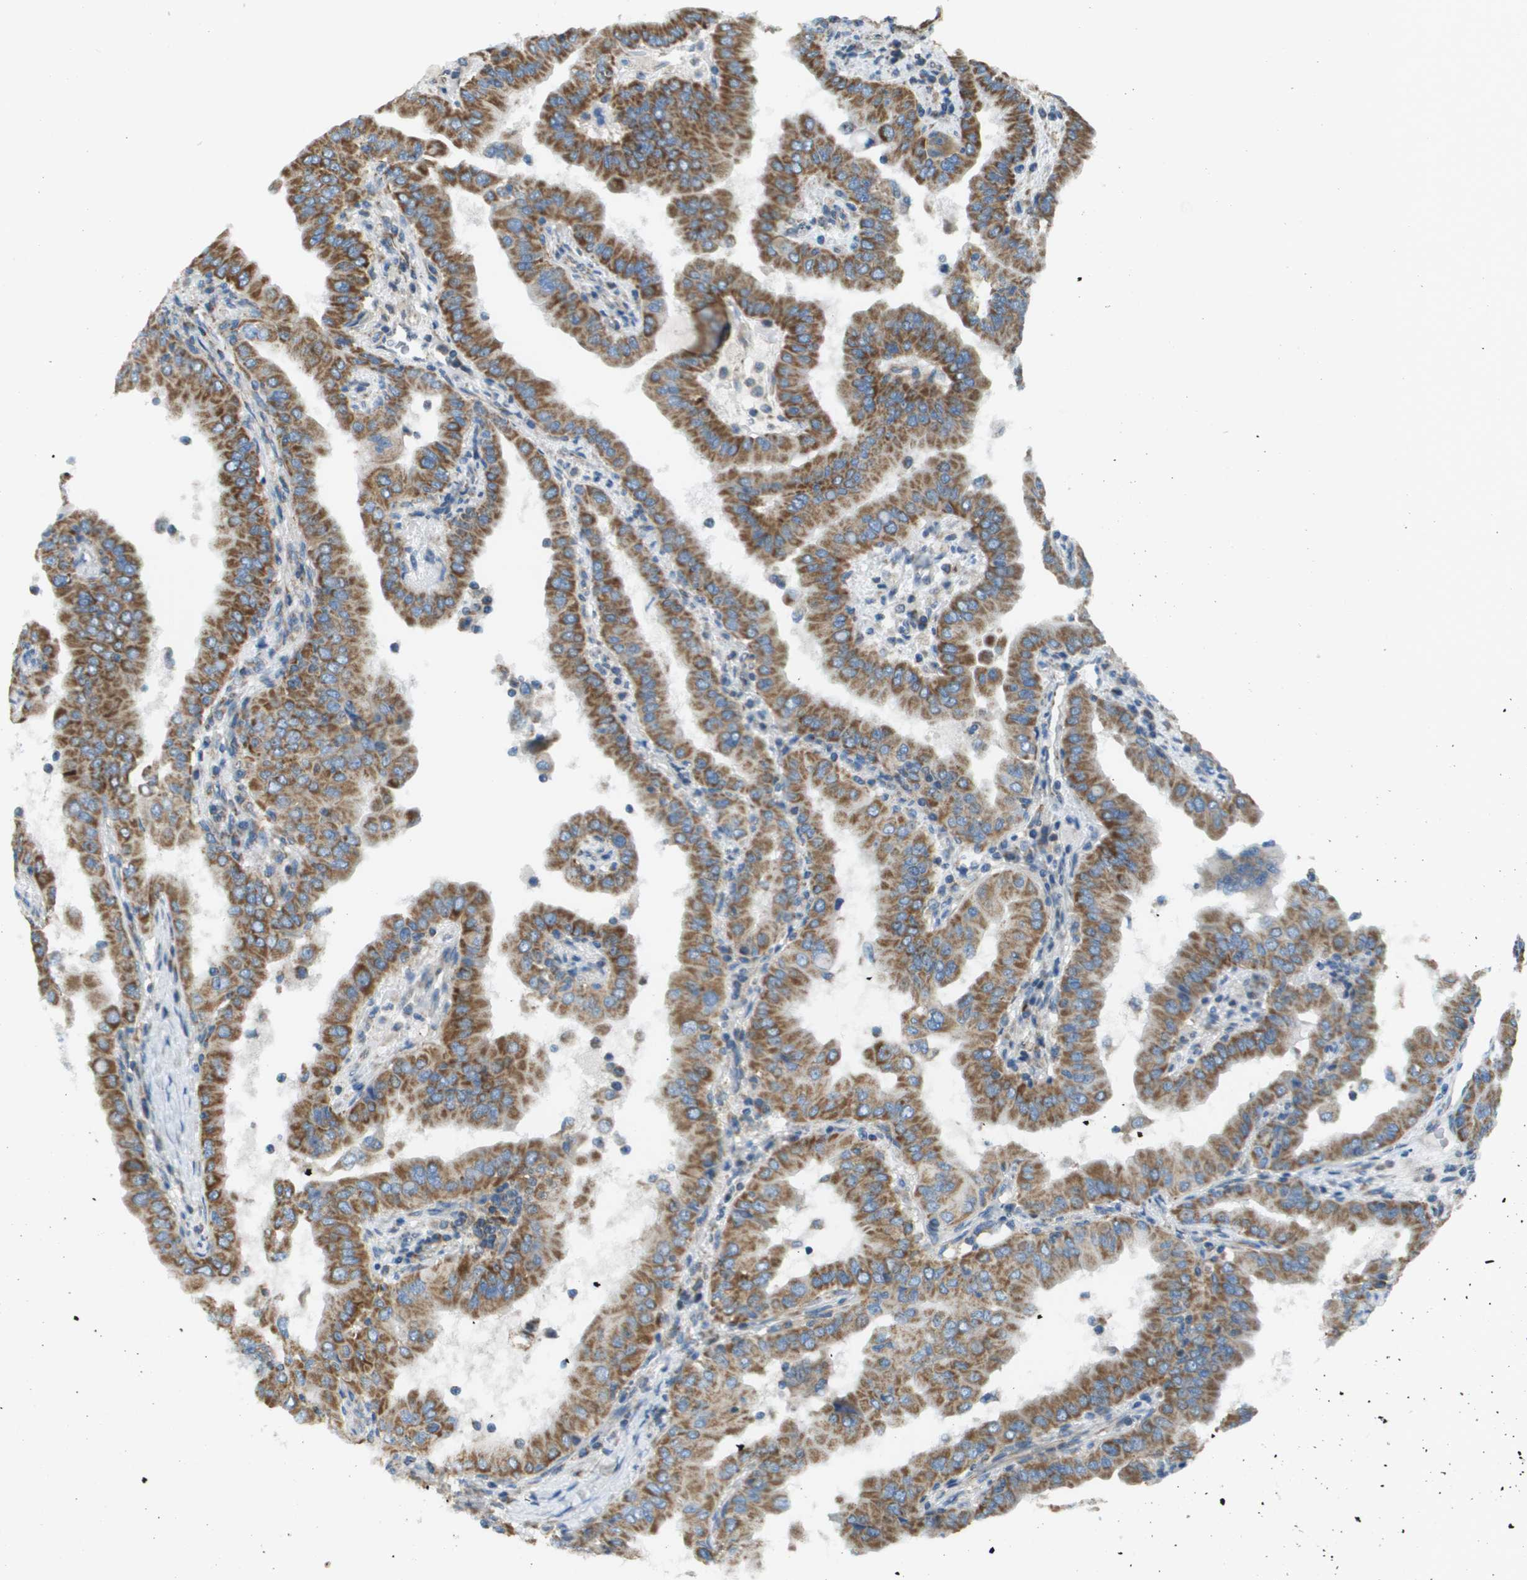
{"staining": {"intensity": "strong", "quantity": ">75%", "location": "cytoplasmic/membranous"}, "tissue": "thyroid cancer", "cell_type": "Tumor cells", "image_type": "cancer", "snomed": [{"axis": "morphology", "description": "Papillary adenocarcinoma, NOS"}, {"axis": "topography", "description": "Thyroid gland"}], "caption": "Immunohistochemistry (IHC) photomicrograph of neoplastic tissue: thyroid cancer stained using immunohistochemistry (IHC) demonstrates high levels of strong protein expression localized specifically in the cytoplasmic/membranous of tumor cells, appearing as a cytoplasmic/membranous brown color.", "gene": "TAOK3", "patient": {"sex": "male", "age": 33}}